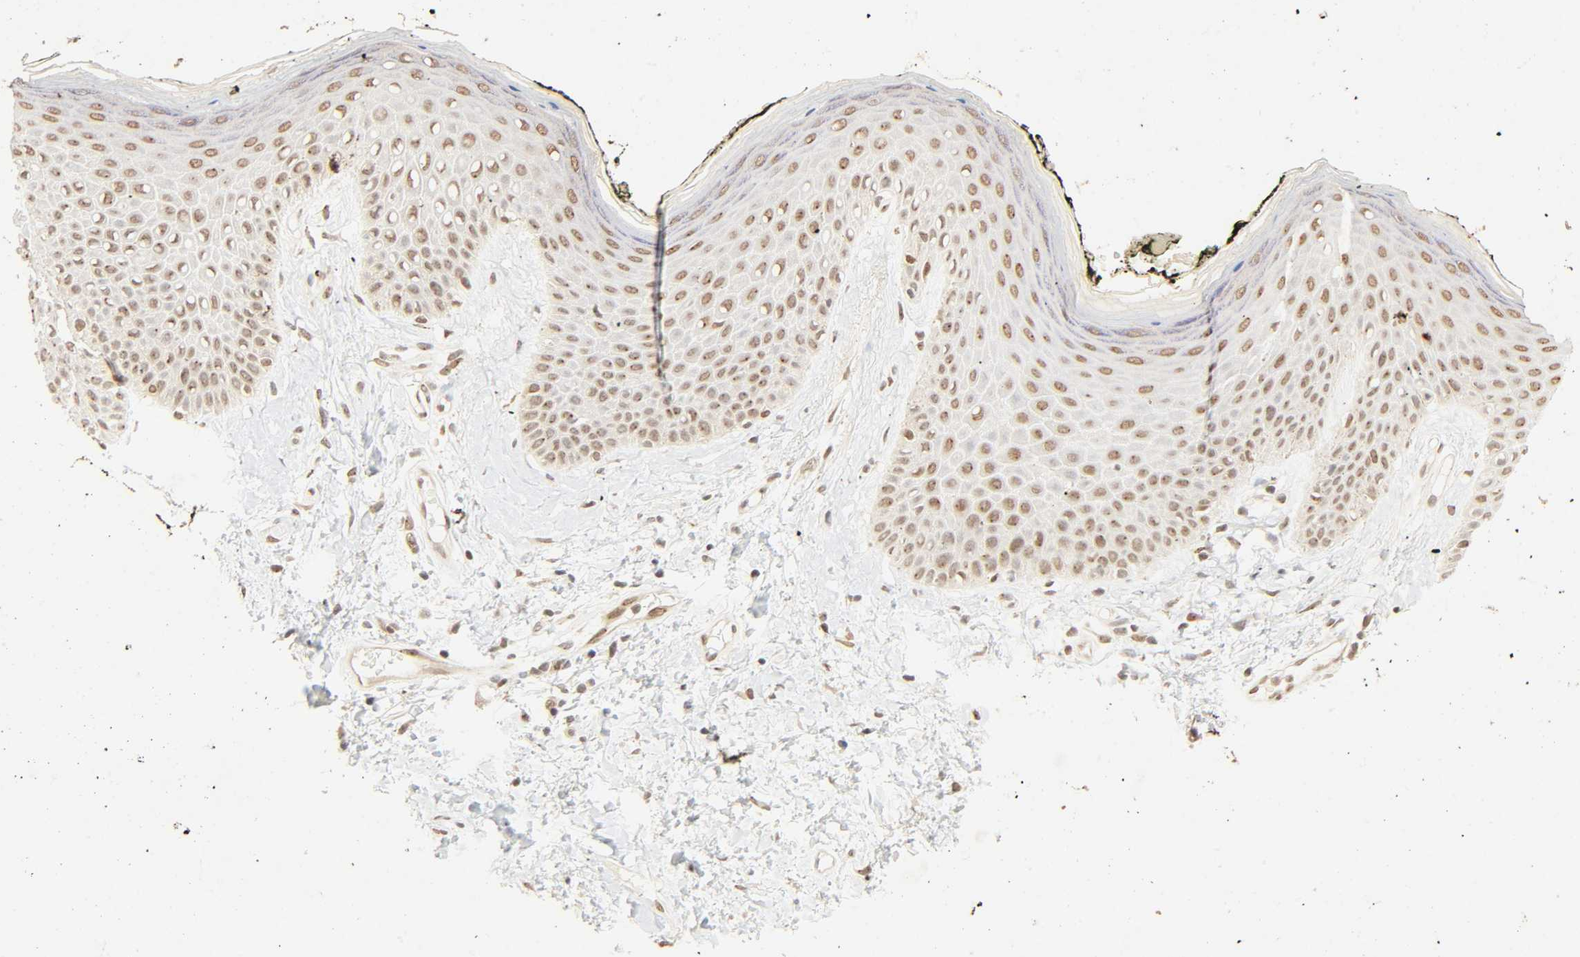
{"staining": {"intensity": "moderate", "quantity": ">75%", "location": "nuclear"}, "tissue": "skin", "cell_type": "Epidermal cells", "image_type": "normal", "snomed": [{"axis": "morphology", "description": "Normal tissue, NOS"}, {"axis": "morphology", "description": "Inflammation, NOS"}, {"axis": "topography", "description": "Vulva"}], "caption": "Immunohistochemical staining of unremarkable human skin demonstrates >75% levels of moderate nuclear protein positivity in approximately >75% of epidermal cells.", "gene": "UBC", "patient": {"sex": "female", "age": 84}}